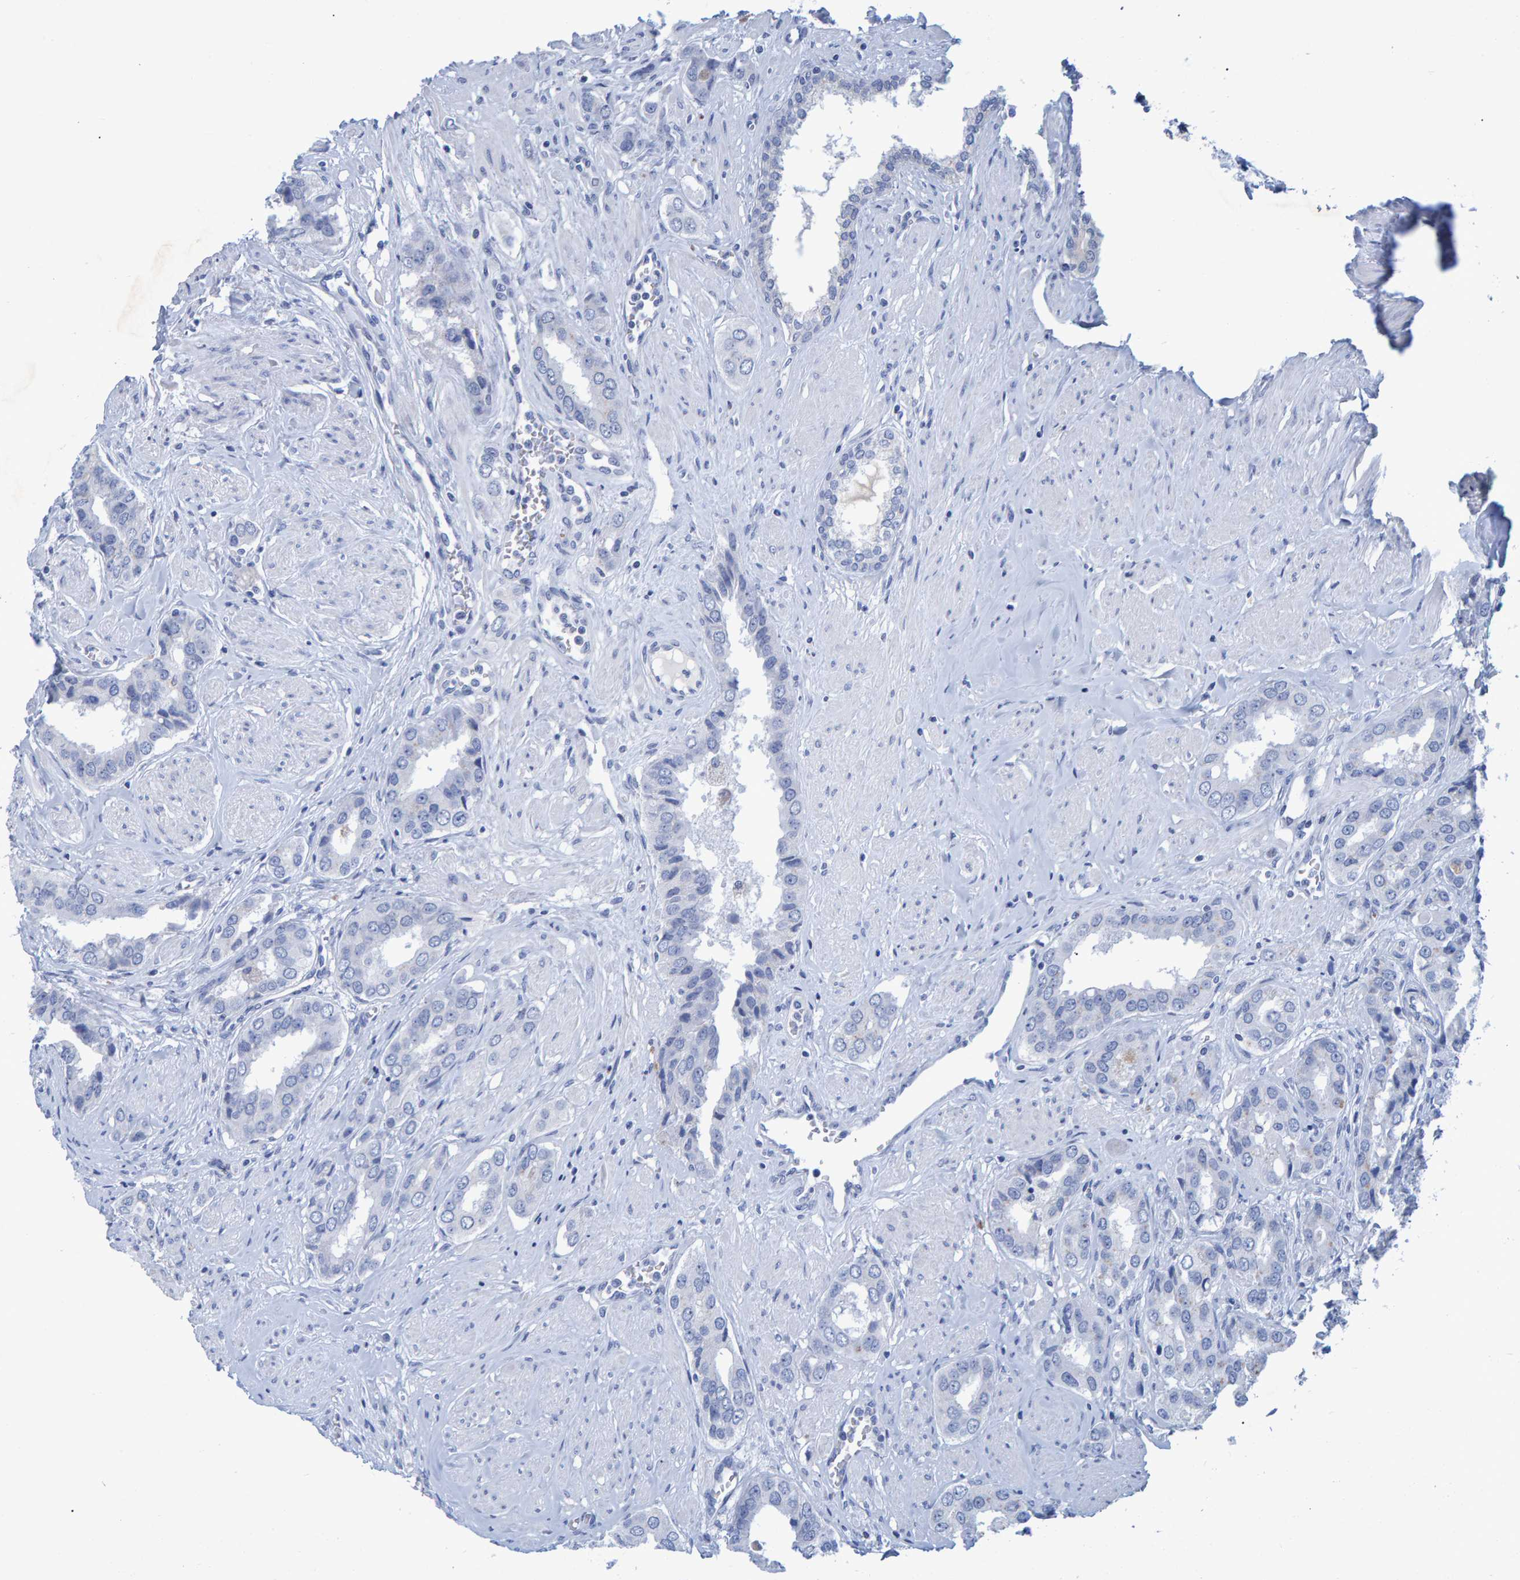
{"staining": {"intensity": "negative", "quantity": "none", "location": "none"}, "tissue": "prostate cancer", "cell_type": "Tumor cells", "image_type": "cancer", "snomed": [{"axis": "morphology", "description": "Adenocarcinoma, High grade"}, {"axis": "topography", "description": "Prostate"}], "caption": "Immunohistochemistry (IHC) micrograph of prostate cancer (adenocarcinoma (high-grade)) stained for a protein (brown), which shows no staining in tumor cells. (Immunohistochemistry (IHC), brightfield microscopy, high magnification).", "gene": "PROCA1", "patient": {"sex": "male", "age": 52}}